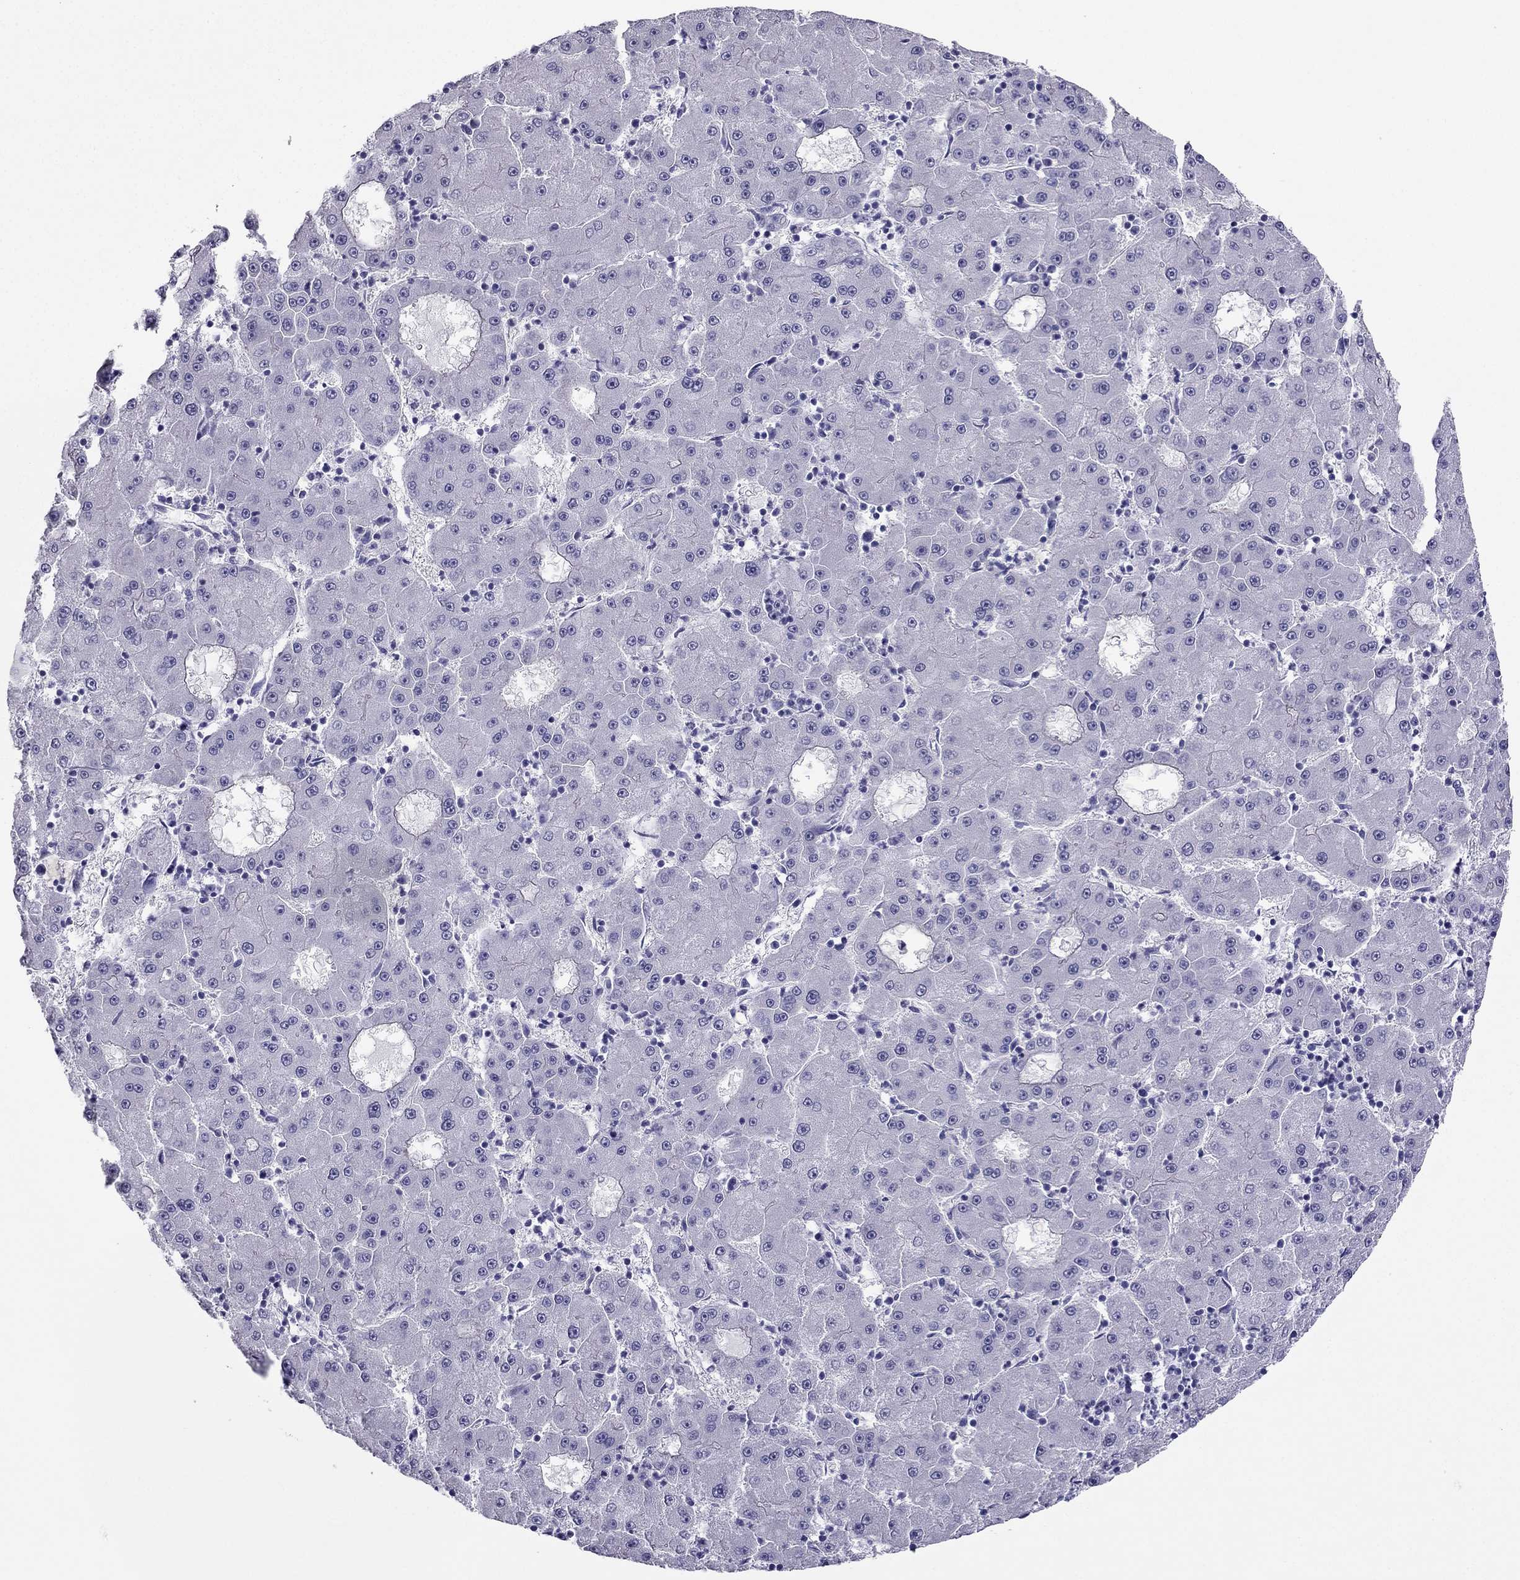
{"staining": {"intensity": "negative", "quantity": "none", "location": "none"}, "tissue": "liver cancer", "cell_type": "Tumor cells", "image_type": "cancer", "snomed": [{"axis": "morphology", "description": "Carcinoma, Hepatocellular, NOS"}, {"axis": "topography", "description": "Liver"}], "caption": "This micrograph is of liver hepatocellular carcinoma stained with immunohistochemistry to label a protein in brown with the nuclei are counter-stained blue. There is no staining in tumor cells.", "gene": "PDE6A", "patient": {"sex": "male", "age": 73}}